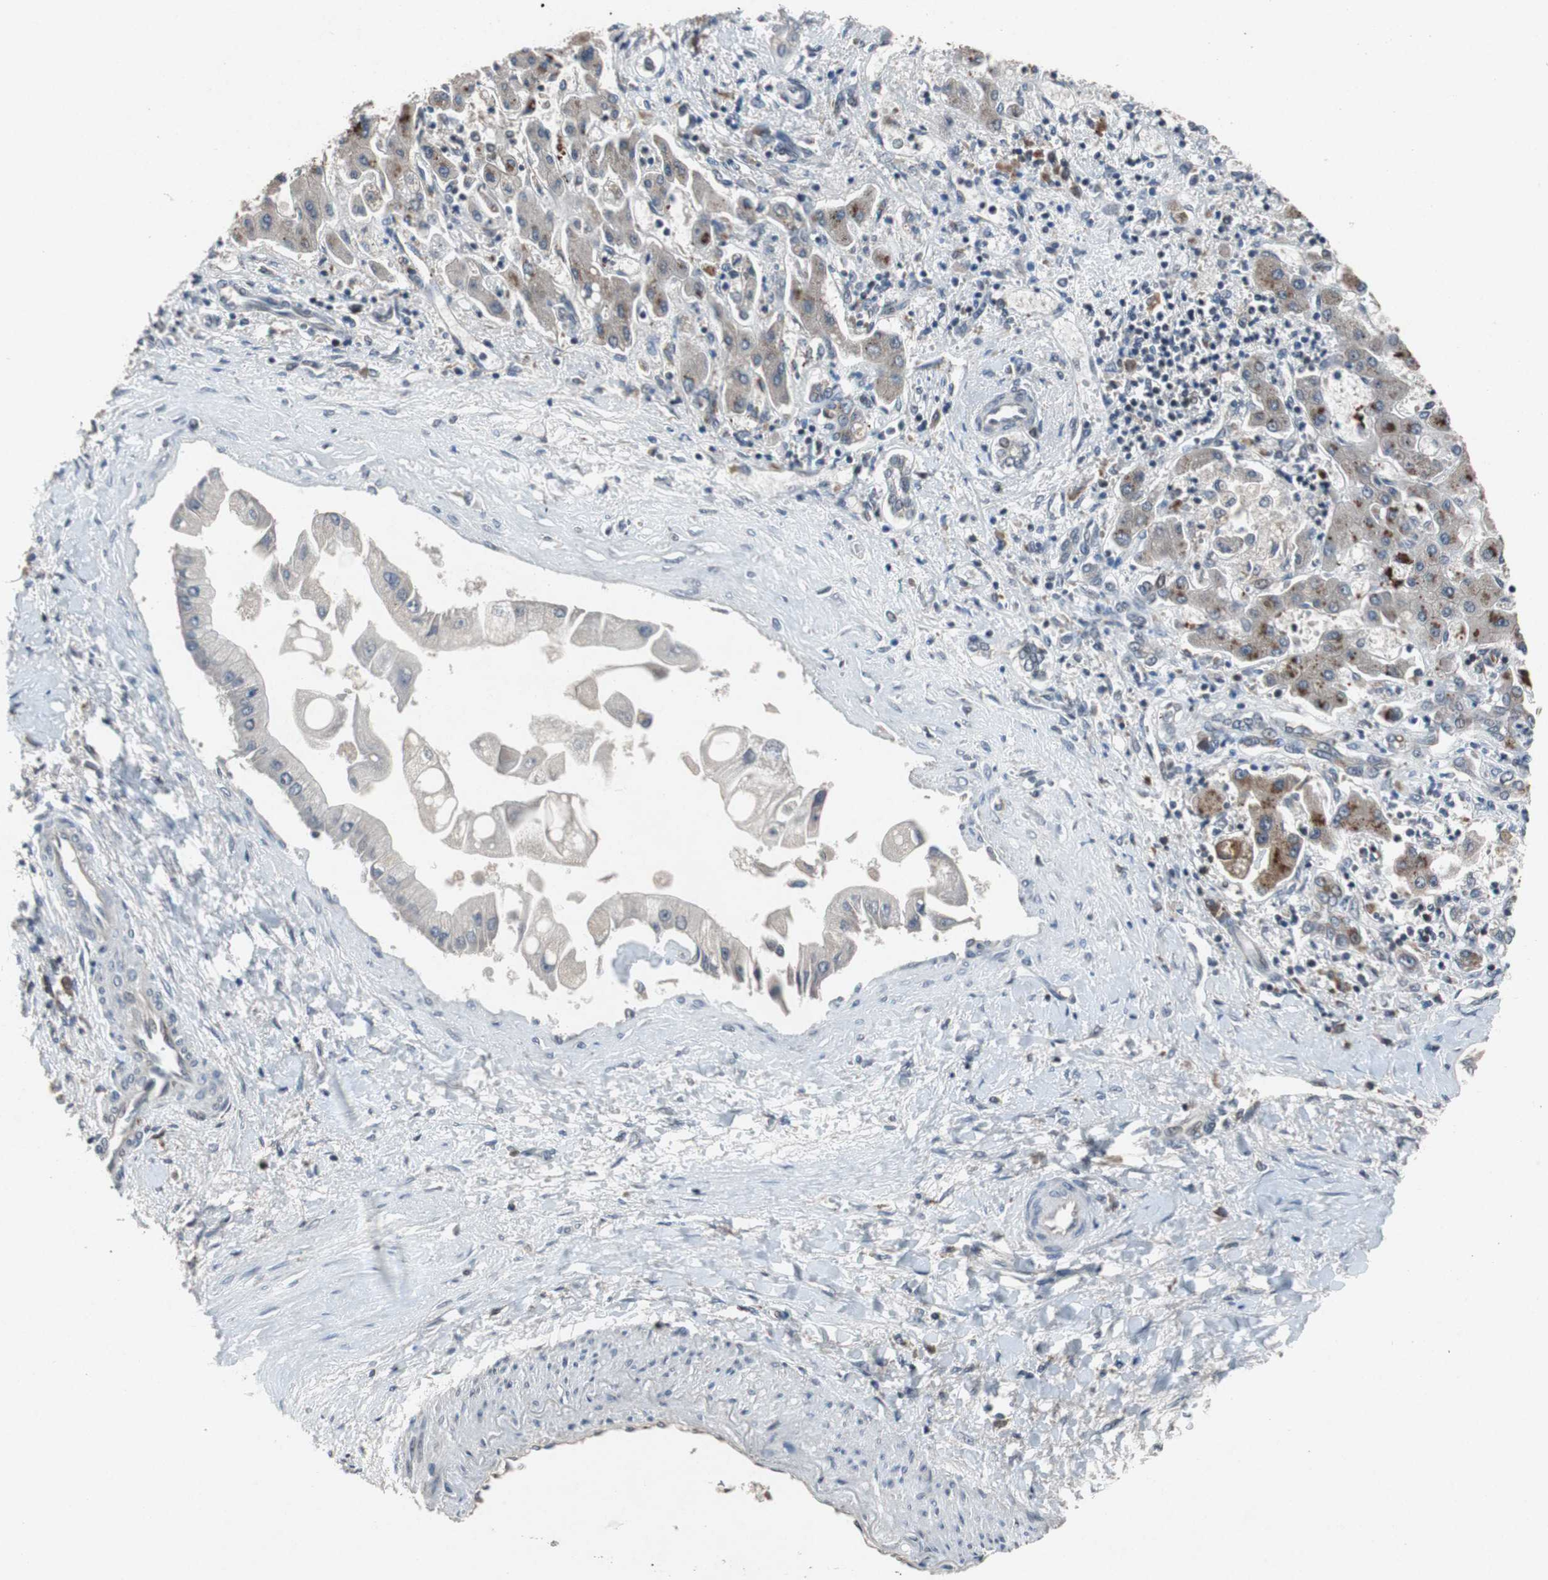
{"staining": {"intensity": "moderate", "quantity": "25%-75%", "location": "cytoplasmic/membranous"}, "tissue": "liver cancer", "cell_type": "Tumor cells", "image_type": "cancer", "snomed": [{"axis": "morphology", "description": "Cholangiocarcinoma"}, {"axis": "topography", "description": "Liver"}], "caption": "Immunohistochemical staining of human liver cancer (cholangiocarcinoma) displays moderate cytoplasmic/membranous protein staining in approximately 25%-75% of tumor cells. (brown staining indicates protein expression, while blue staining denotes nuclei).", "gene": "TP63", "patient": {"sex": "male", "age": 50}}